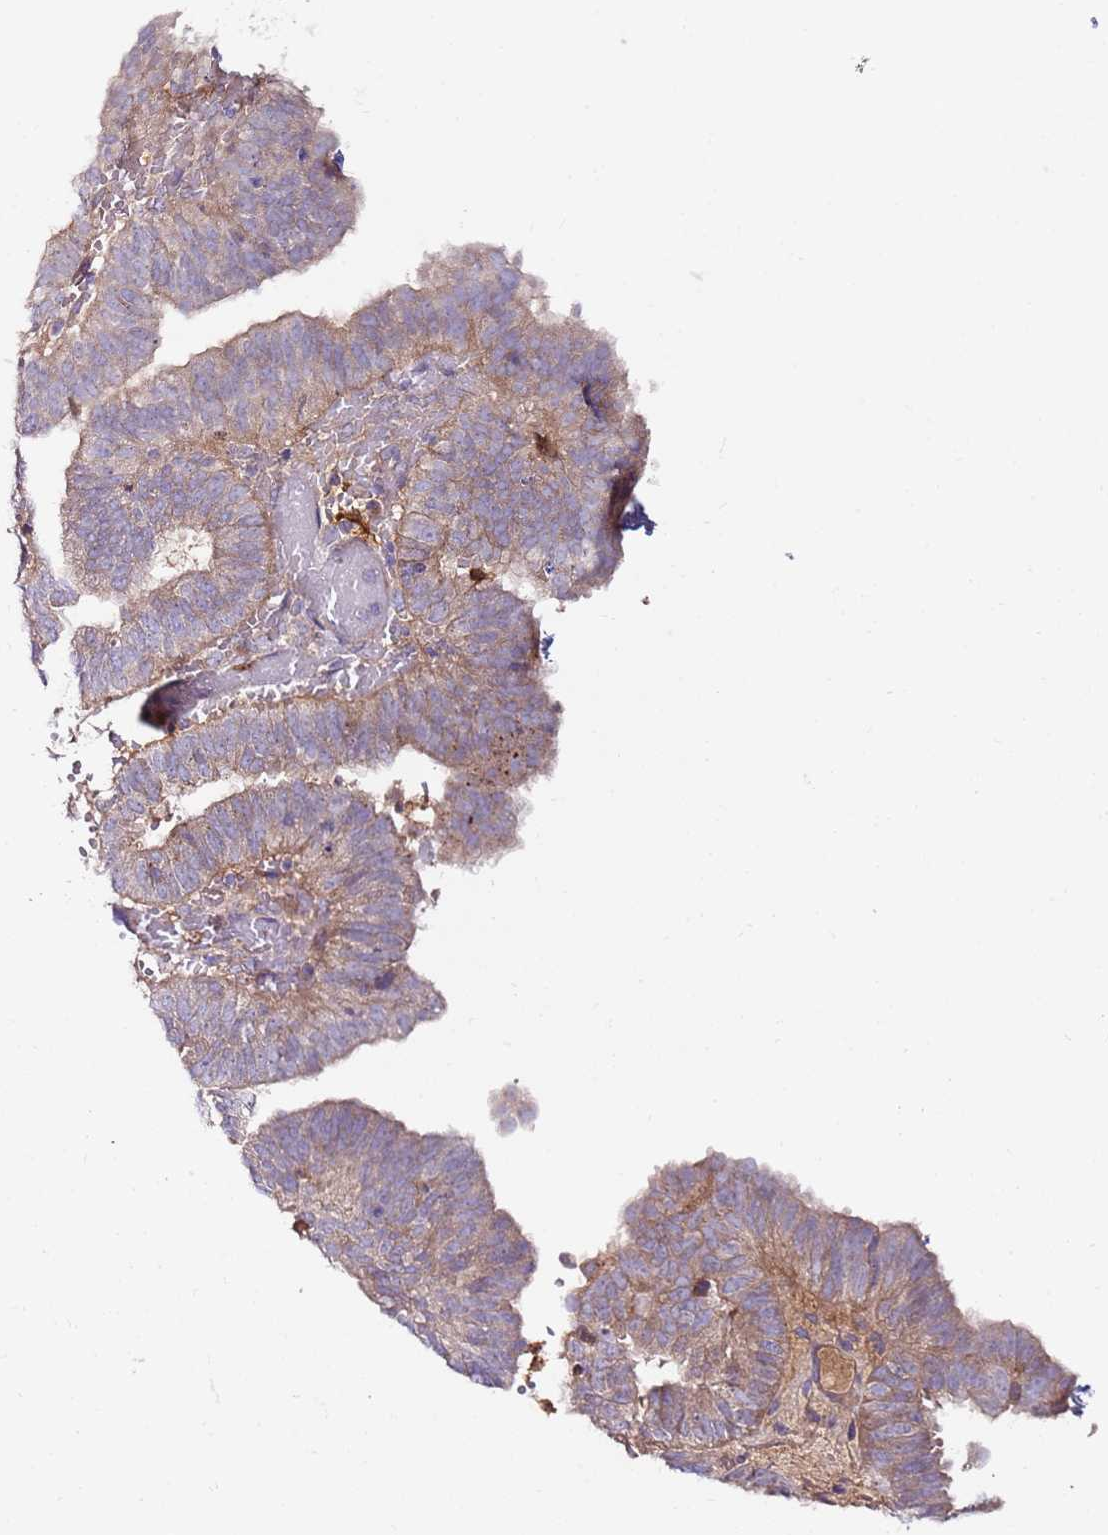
{"staining": {"intensity": "moderate", "quantity": ">75%", "location": "cytoplasmic/membranous"}, "tissue": "endometrial cancer", "cell_type": "Tumor cells", "image_type": "cancer", "snomed": [{"axis": "morphology", "description": "Adenocarcinoma, NOS"}, {"axis": "topography", "description": "Uterus"}], "caption": "Moderate cytoplasmic/membranous protein staining is identified in about >75% of tumor cells in endometrial cancer (adenocarcinoma).", "gene": "FLVCR1", "patient": {"sex": "female", "age": 77}}